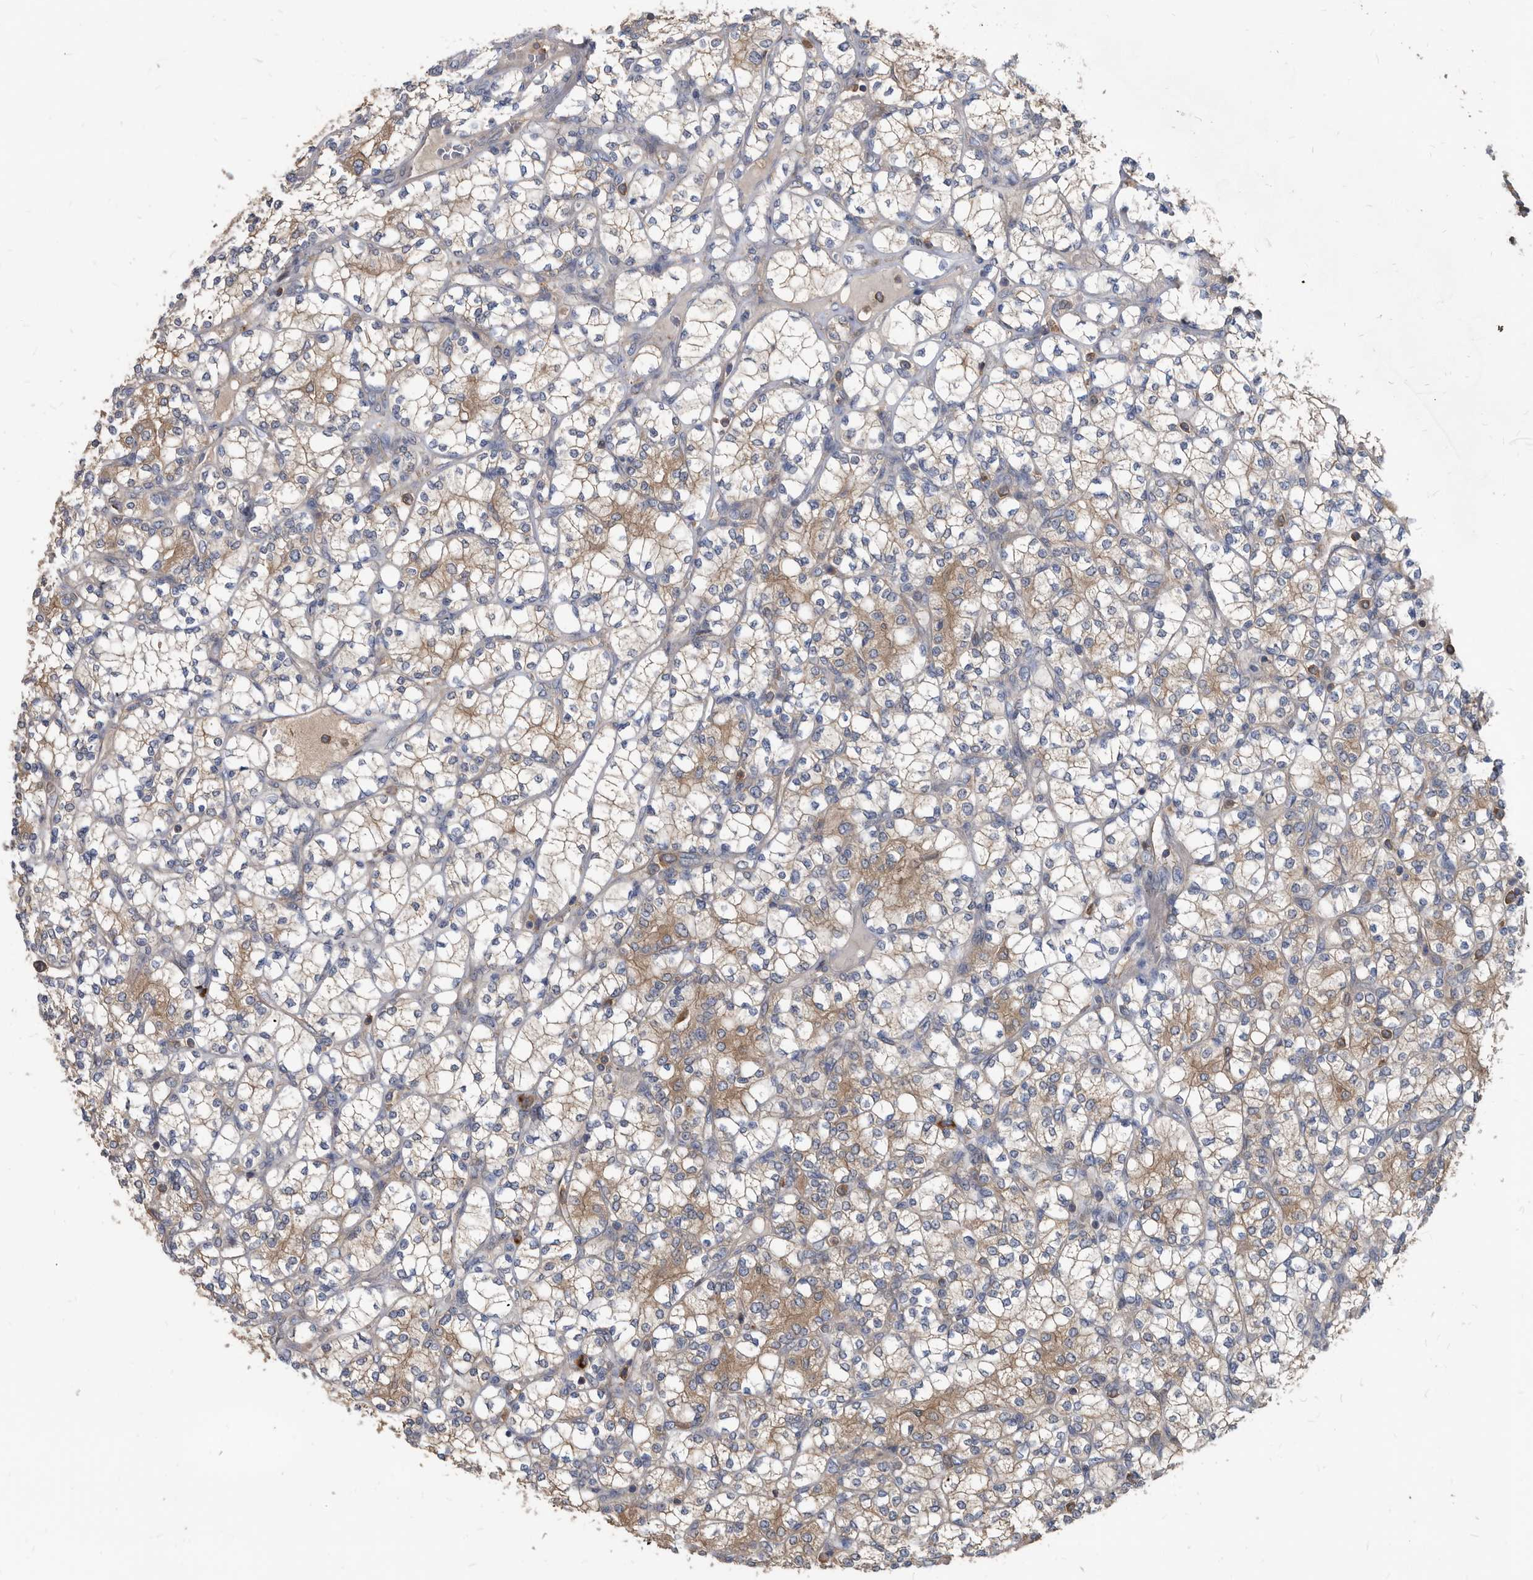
{"staining": {"intensity": "weak", "quantity": "<25%", "location": "cytoplasmic/membranous"}, "tissue": "renal cancer", "cell_type": "Tumor cells", "image_type": "cancer", "snomed": [{"axis": "morphology", "description": "Adenocarcinoma, NOS"}, {"axis": "topography", "description": "Kidney"}], "caption": "This histopathology image is of renal adenocarcinoma stained with immunohistochemistry (IHC) to label a protein in brown with the nuclei are counter-stained blue. There is no expression in tumor cells.", "gene": "APEH", "patient": {"sex": "male", "age": 77}}